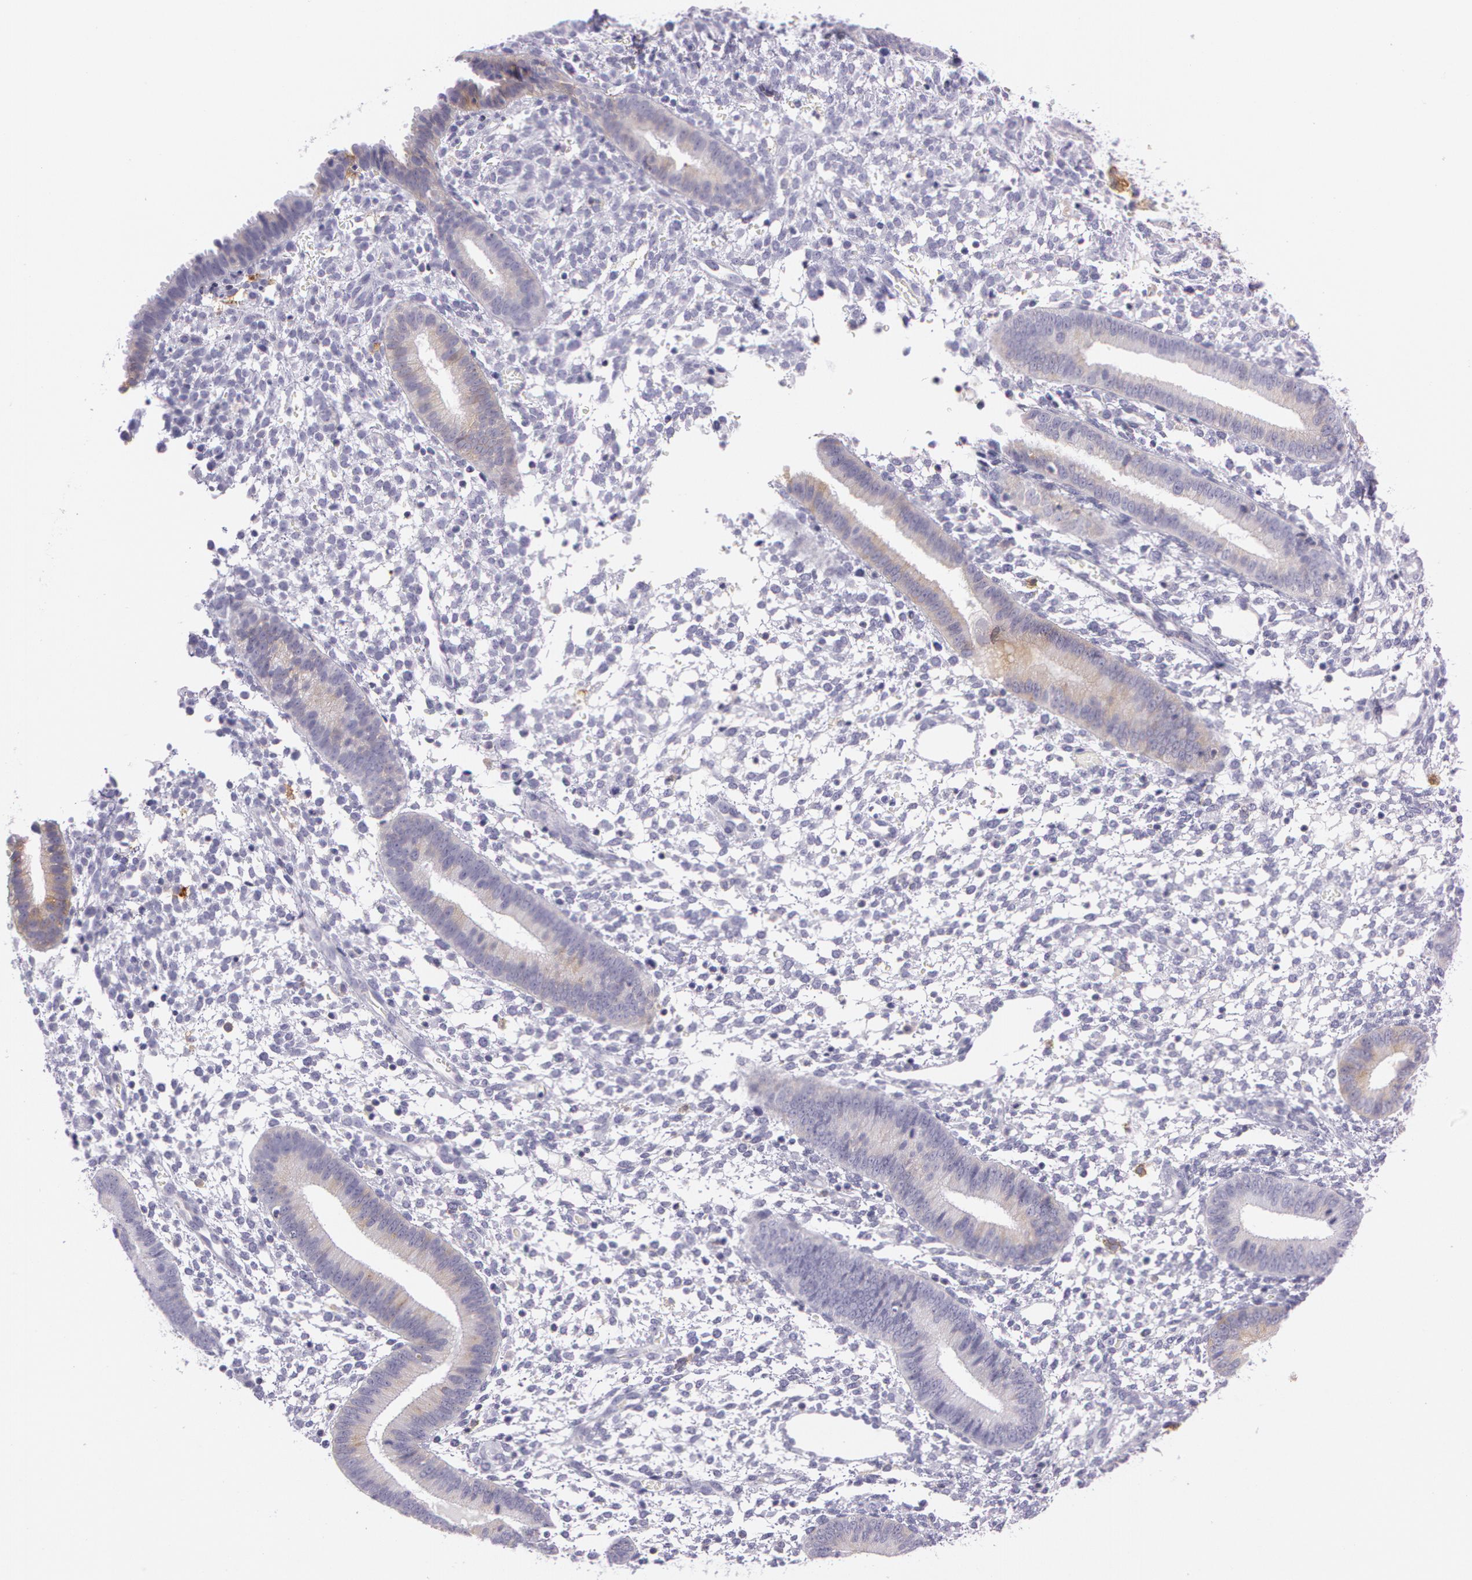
{"staining": {"intensity": "negative", "quantity": "none", "location": "none"}, "tissue": "endometrium", "cell_type": "Cells in endometrial stroma", "image_type": "normal", "snomed": [{"axis": "morphology", "description": "Normal tissue, NOS"}, {"axis": "topography", "description": "Endometrium"}], "caption": "This is an immunohistochemistry image of normal endometrium. There is no staining in cells in endometrial stroma.", "gene": "LY75", "patient": {"sex": "female", "age": 35}}